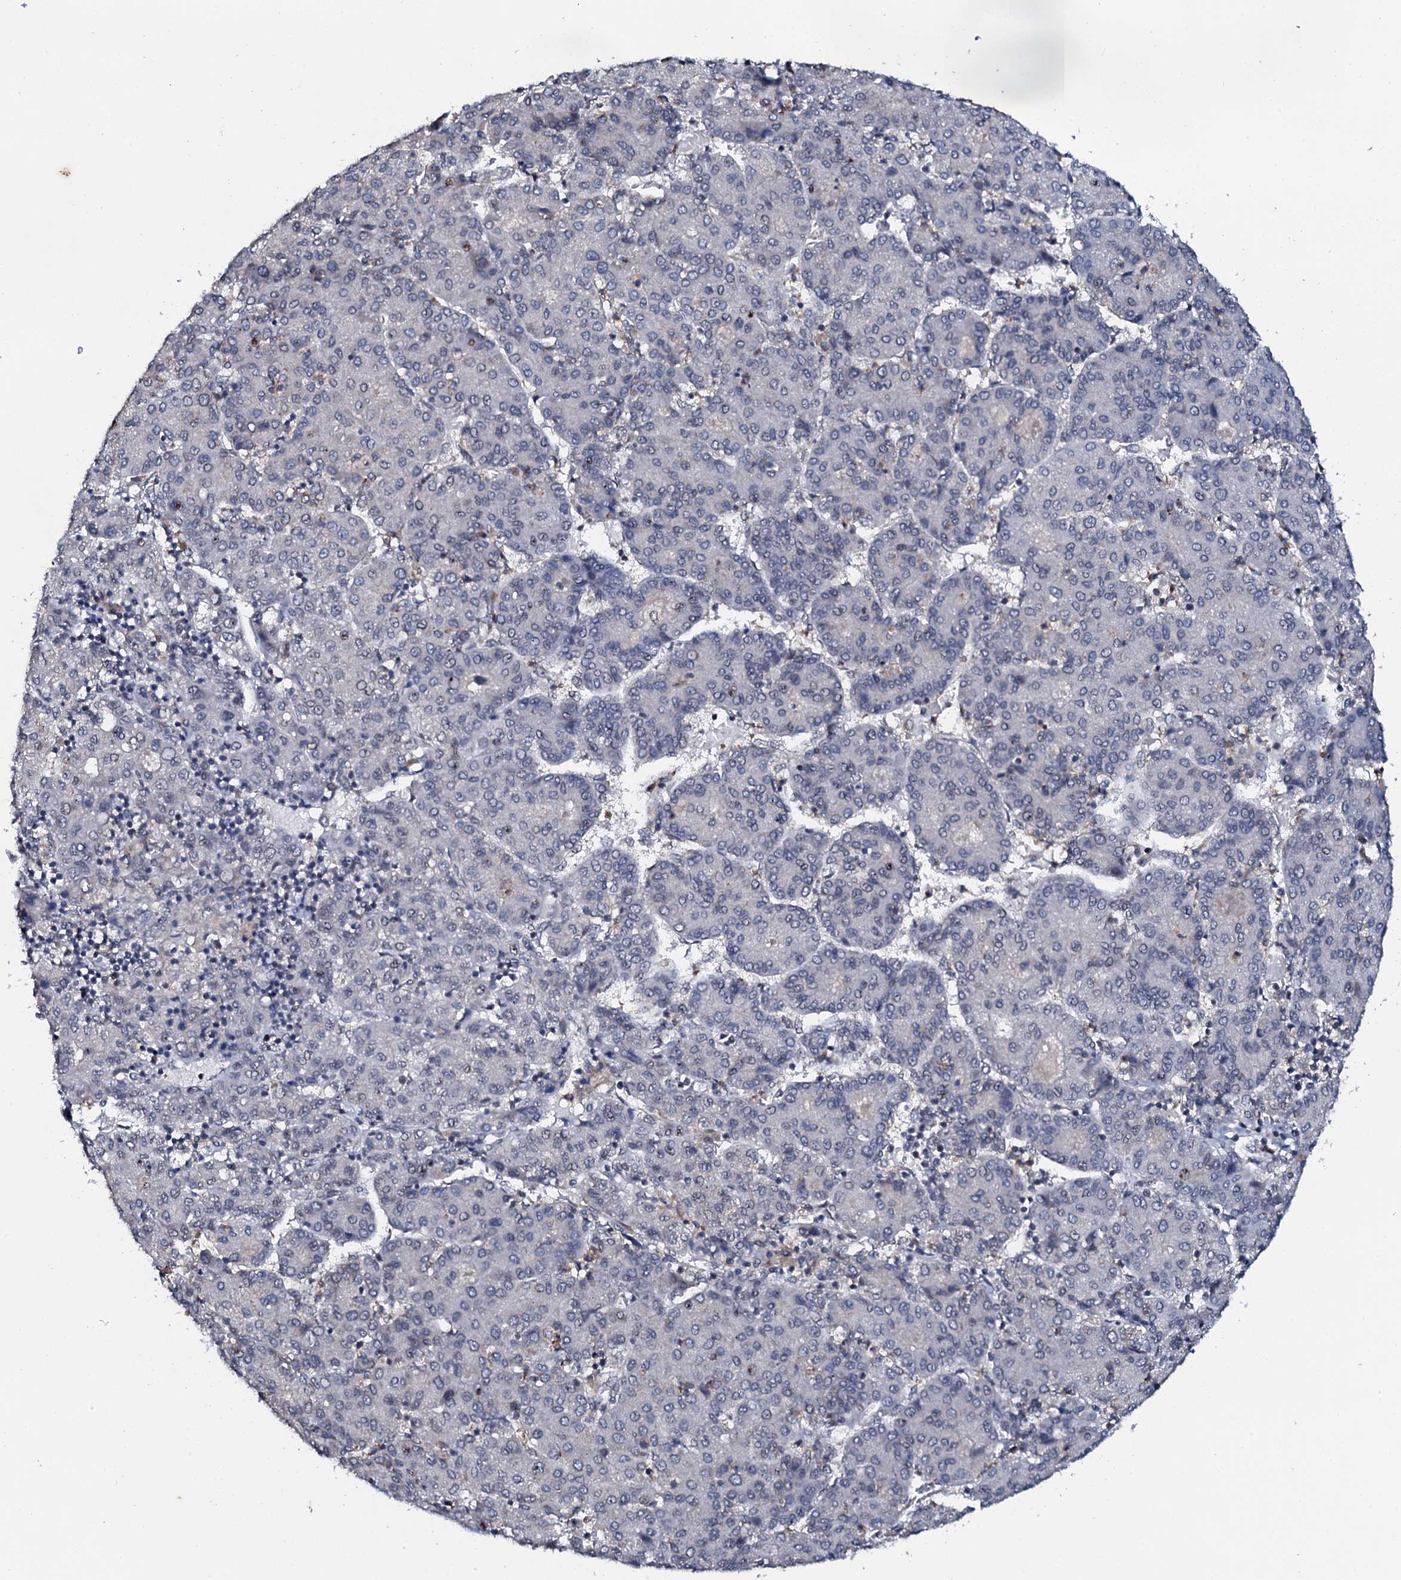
{"staining": {"intensity": "negative", "quantity": "none", "location": "none"}, "tissue": "liver cancer", "cell_type": "Tumor cells", "image_type": "cancer", "snomed": [{"axis": "morphology", "description": "Carcinoma, Hepatocellular, NOS"}, {"axis": "topography", "description": "Liver"}], "caption": "An immunohistochemistry (IHC) photomicrograph of liver hepatocellular carcinoma is shown. There is no staining in tumor cells of liver hepatocellular carcinoma.", "gene": "SNTA1", "patient": {"sex": "male", "age": 65}}